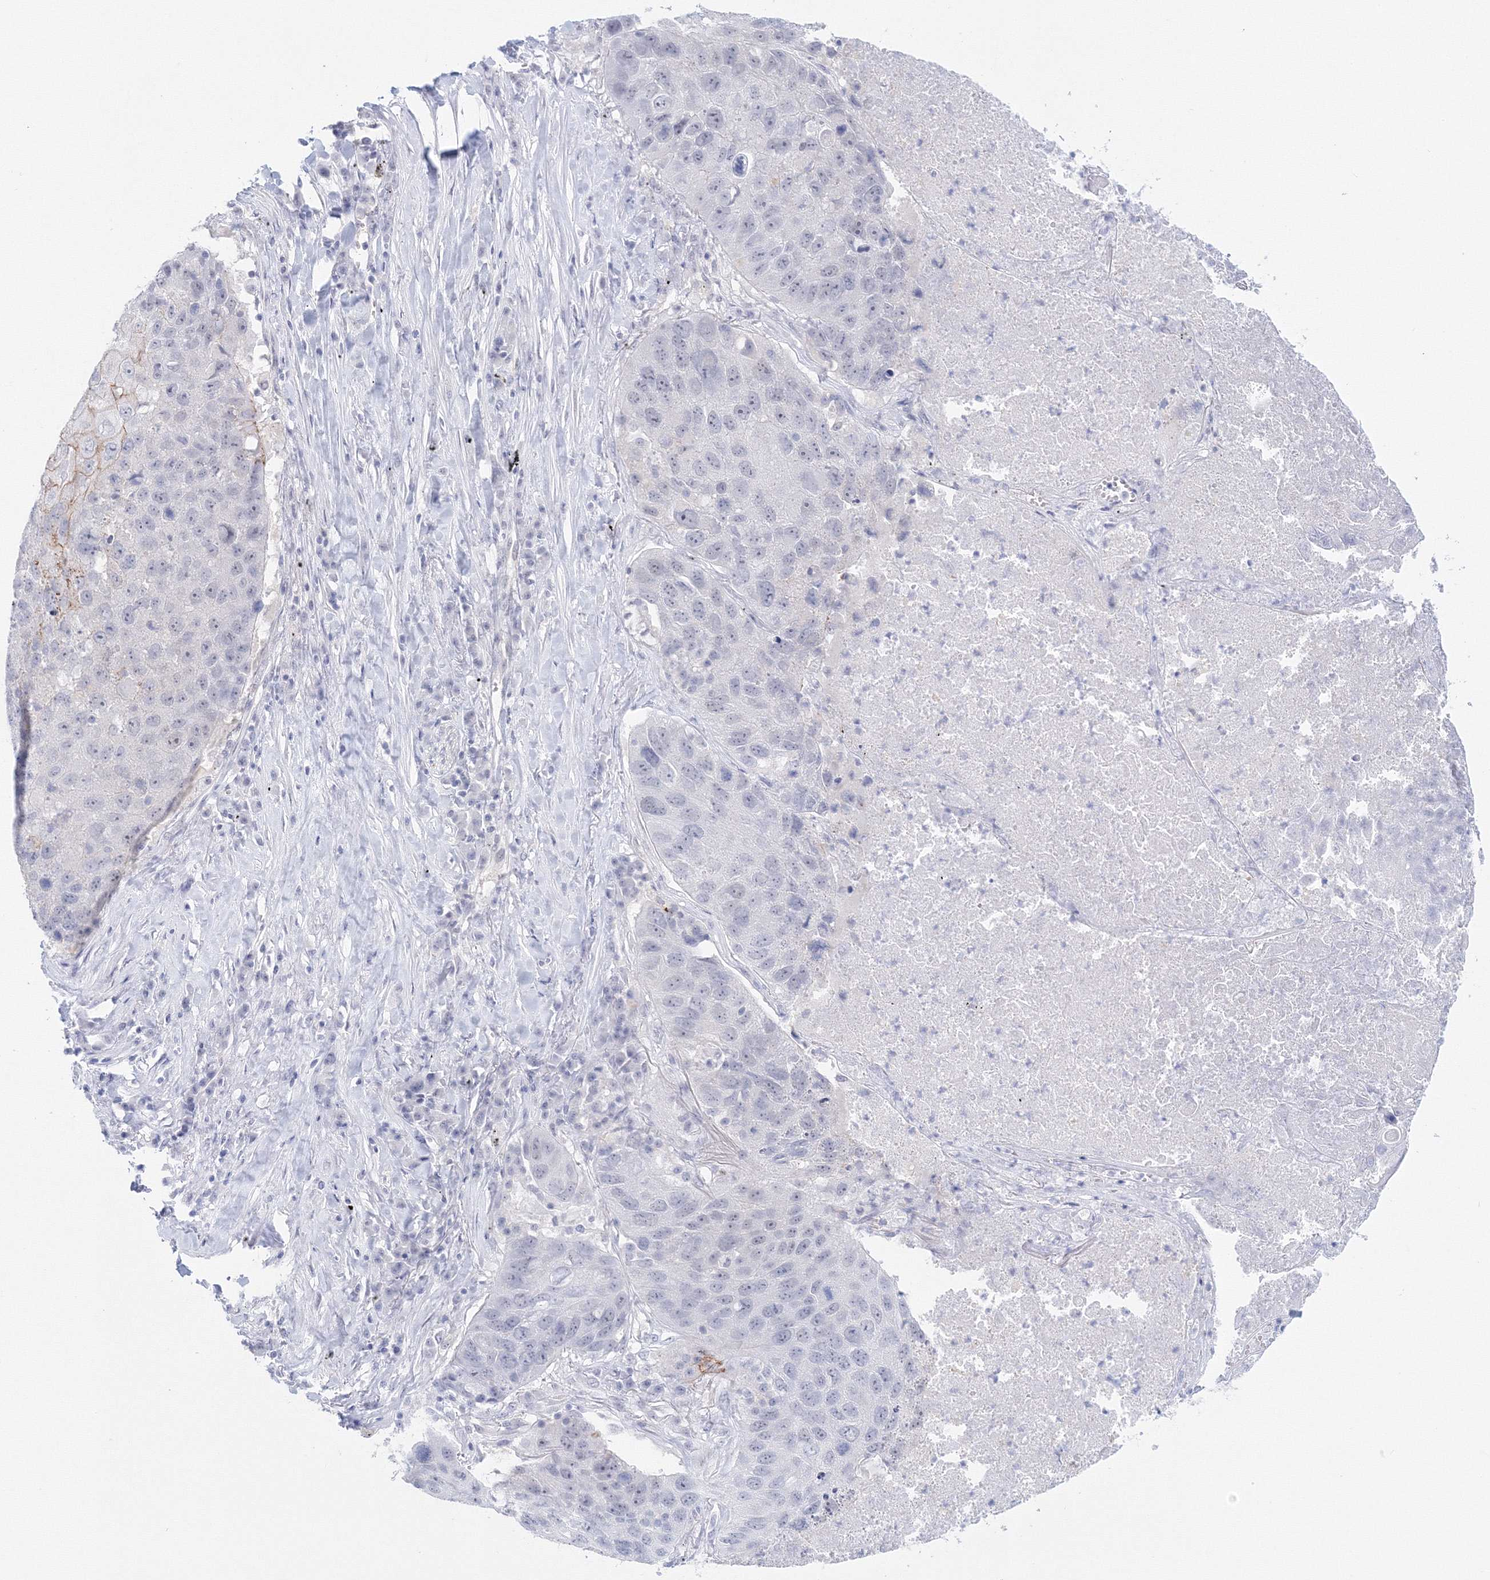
{"staining": {"intensity": "negative", "quantity": "none", "location": "none"}, "tissue": "lung cancer", "cell_type": "Tumor cells", "image_type": "cancer", "snomed": [{"axis": "morphology", "description": "Squamous cell carcinoma, NOS"}, {"axis": "topography", "description": "Lung"}], "caption": "Micrograph shows no significant protein staining in tumor cells of lung squamous cell carcinoma.", "gene": "VSIG1", "patient": {"sex": "male", "age": 61}}